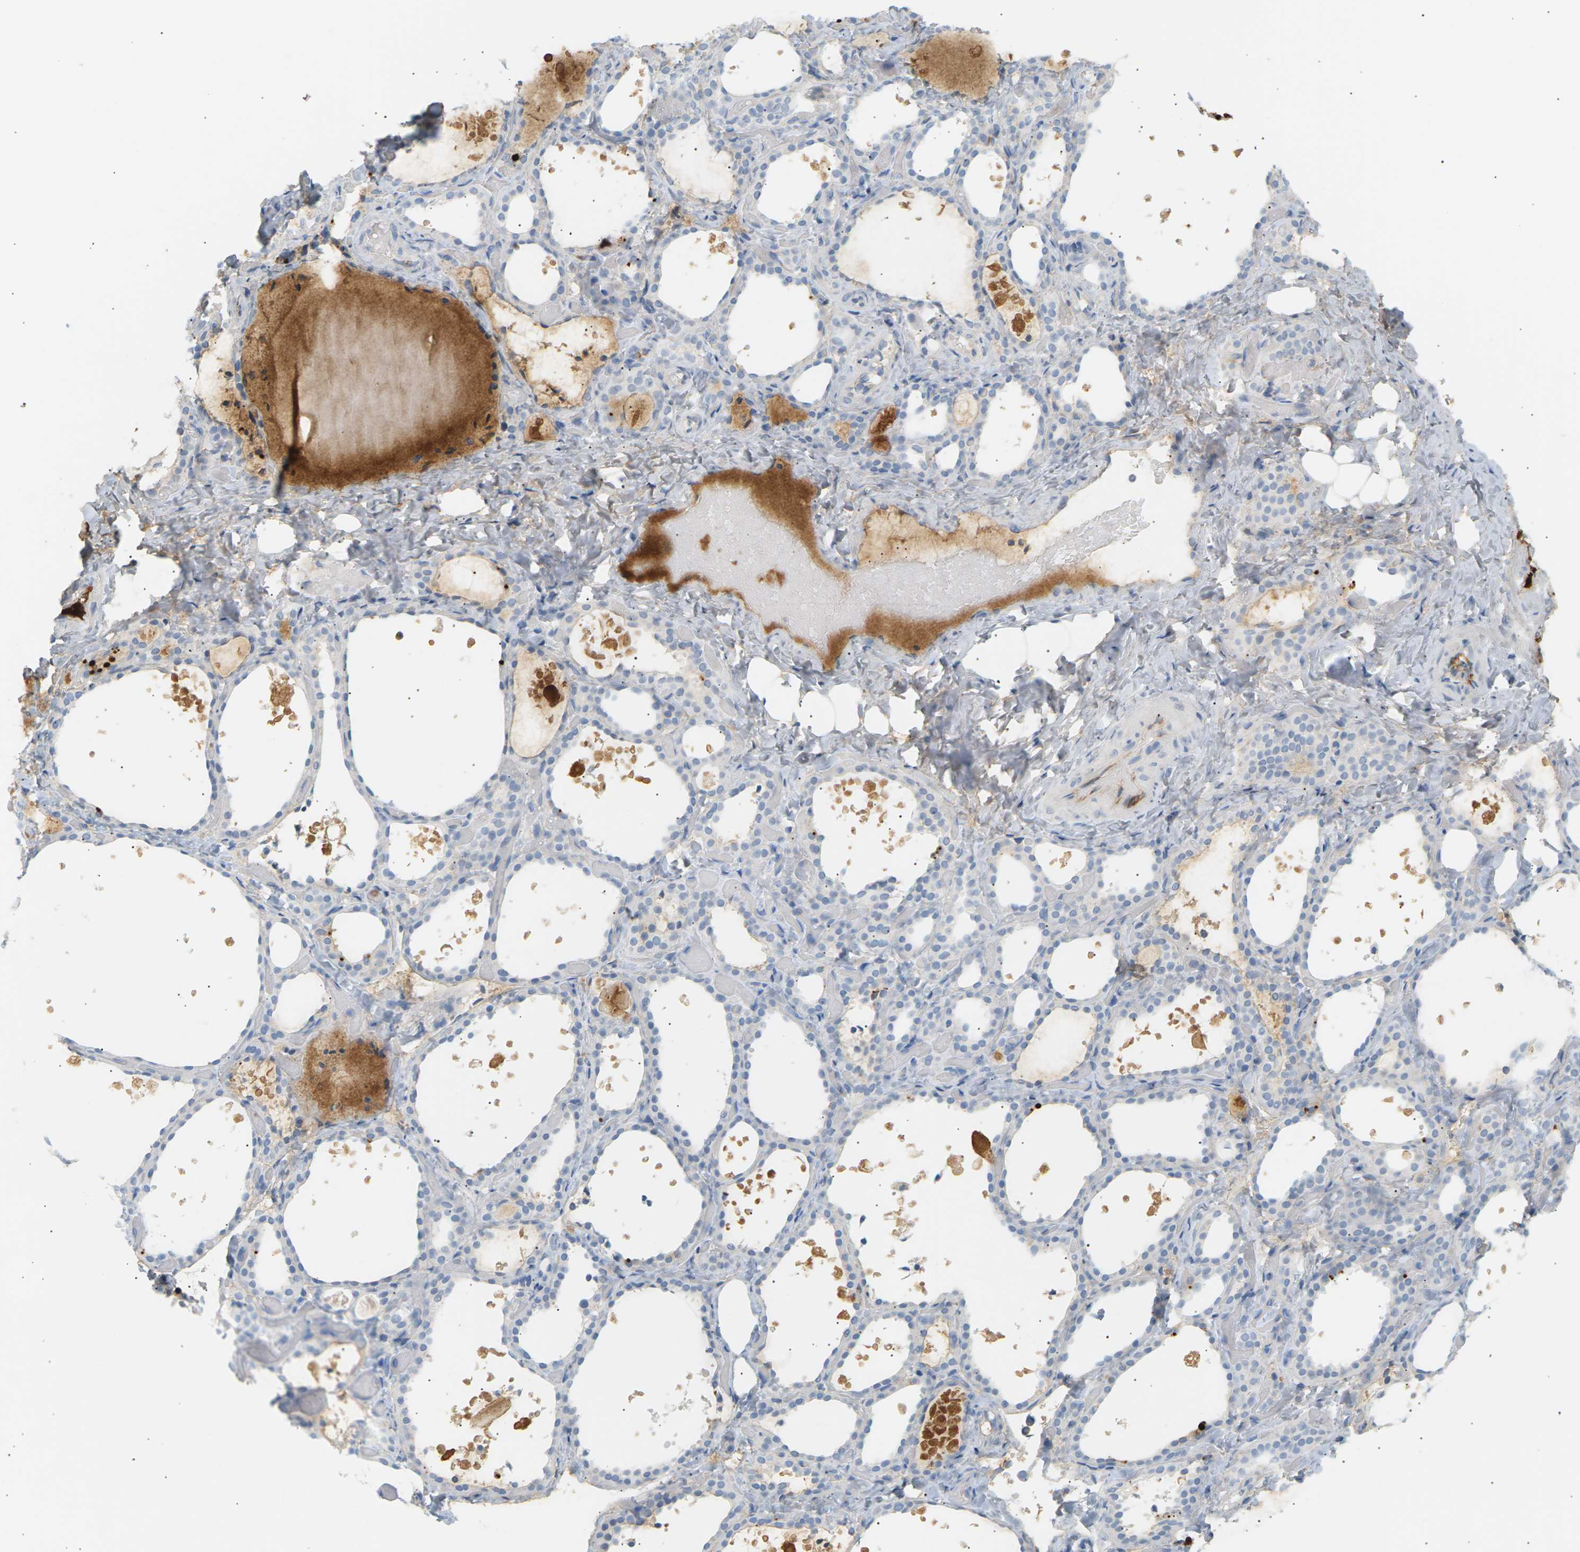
{"staining": {"intensity": "negative", "quantity": "none", "location": "none"}, "tissue": "thyroid gland", "cell_type": "Glandular cells", "image_type": "normal", "snomed": [{"axis": "morphology", "description": "Normal tissue, NOS"}, {"axis": "topography", "description": "Thyroid gland"}], "caption": "High power microscopy photomicrograph of an immunohistochemistry (IHC) histopathology image of unremarkable thyroid gland, revealing no significant expression in glandular cells. (DAB IHC with hematoxylin counter stain).", "gene": "IGLC3", "patient": {"sex": "female", "age": 44}}